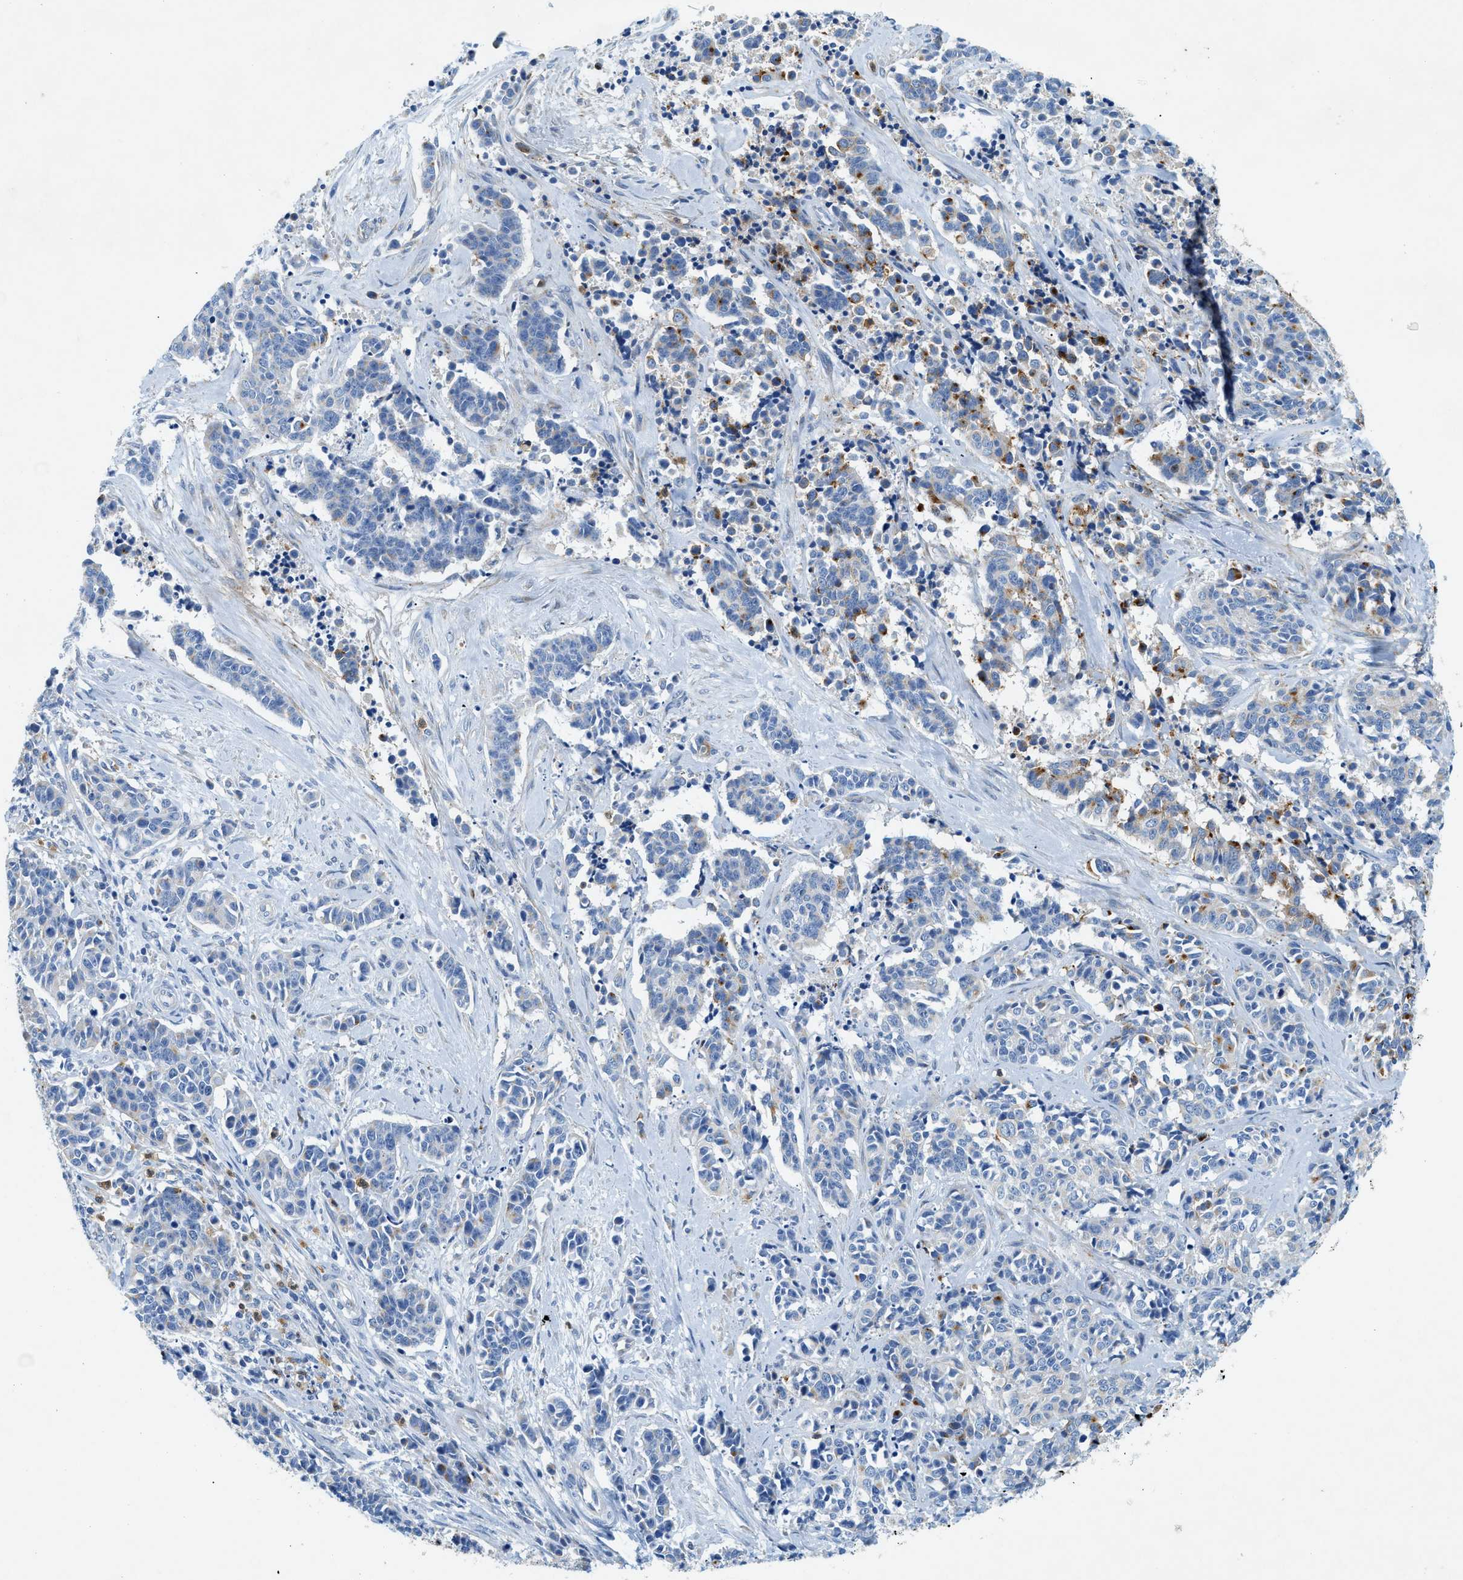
{"staining": {"intensity": "negative", "quantity": "none", "location": "none"}, "tissue": "cervical cancer", "cell_type": "Tumor cells", "image_type": "cancer", "snomed": [{"axis": "morphology", "description": "Squamous cell carcinoma, NOS"}, {"axis": "topography", "description": "Cervix"}], "caption": "DAB immunohistochemical staining of human cervical squamous cell carcinoma demonstrates no significant expression in tumor cells. (DAB immunohistochemistry (IHC) with hematoxylin counter stain).", "gene": "ZDHHC13", "patient": {"sex": "female", "age": 35}}